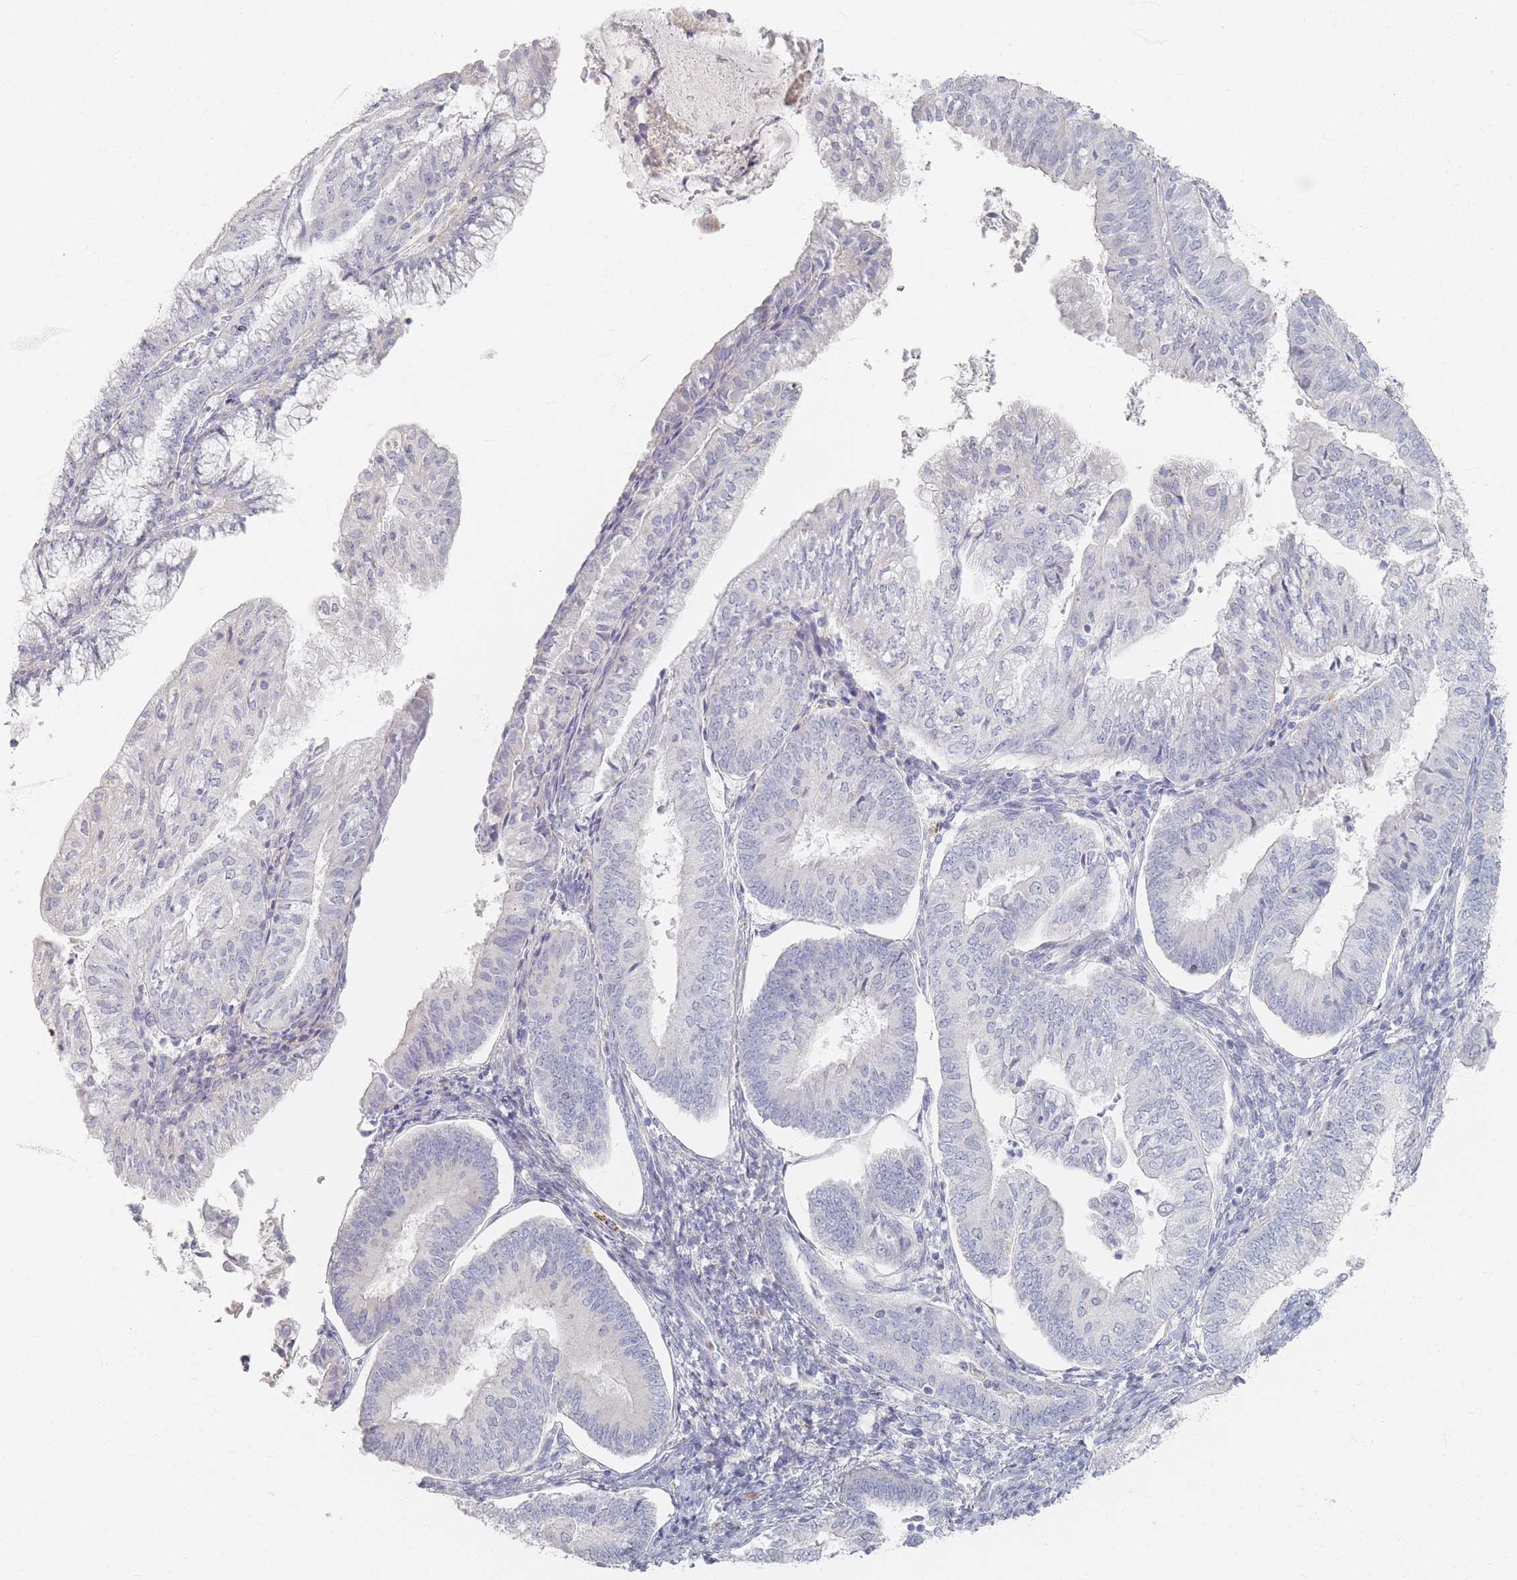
{"staining": {"intensity": "negative", "quantity": "none", "location": "none"}, "tissue": "endometrial cancer", "cell_type": "Tumor cells", "image_type": "cancer", "snomed": [{"axis": "morphology", "description": "Adenocarcinoma, NOS"}, {"axis": "topography", "description": "Endometrium"}], "caption": "High magnification brightfield microscopy of endometrial cancer (adenocarcinoma) stained with DAB (3,3'-diaminobenzidine) (brown) and counterstained with hematoxylin (blue): tumor cells show no significant positivity.", "gene": "SLC2A11", "patient": {"sex": "female", "age": 55}}